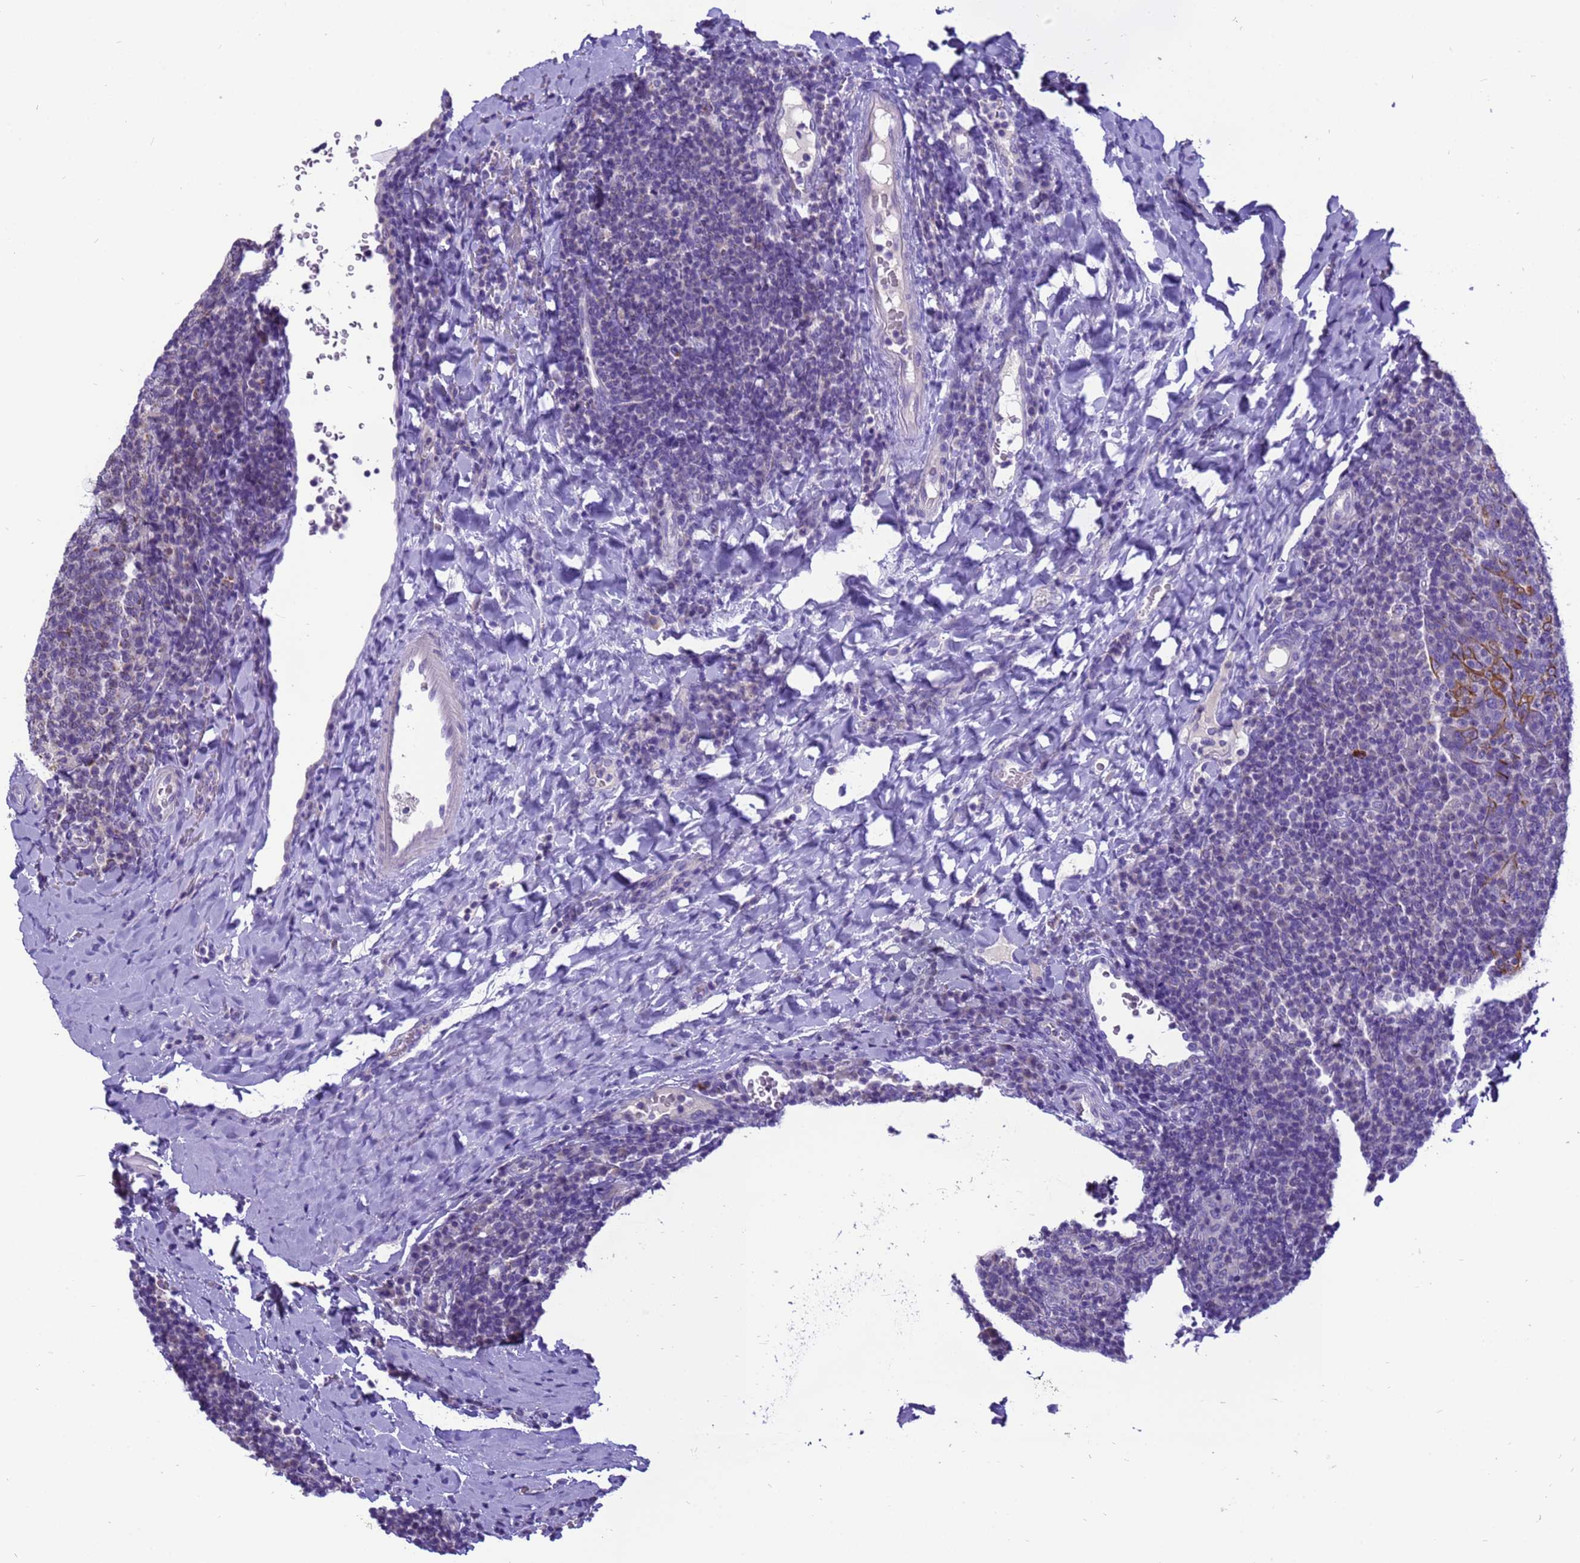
{"staining": {"intensity": "negative", "quantity": "none", "location": "none"}, "tissue": "tonsil", "cell_type": "Germinal center cells", "image_type": "normal", "snomed": [{"axis": "morphology", "description": "Normal tissue, NOS"}, {"axis": "topography", "description": "Tonsil"}], "caption": "This photomicrograph is of normal tonsil stained with IHC to label a protein in brown with the nuclei are counter-stained blue. There is no staining in germinal center cells.", "gene": "PIEZO2", "patient": {"sex": "male", "age": 17}}